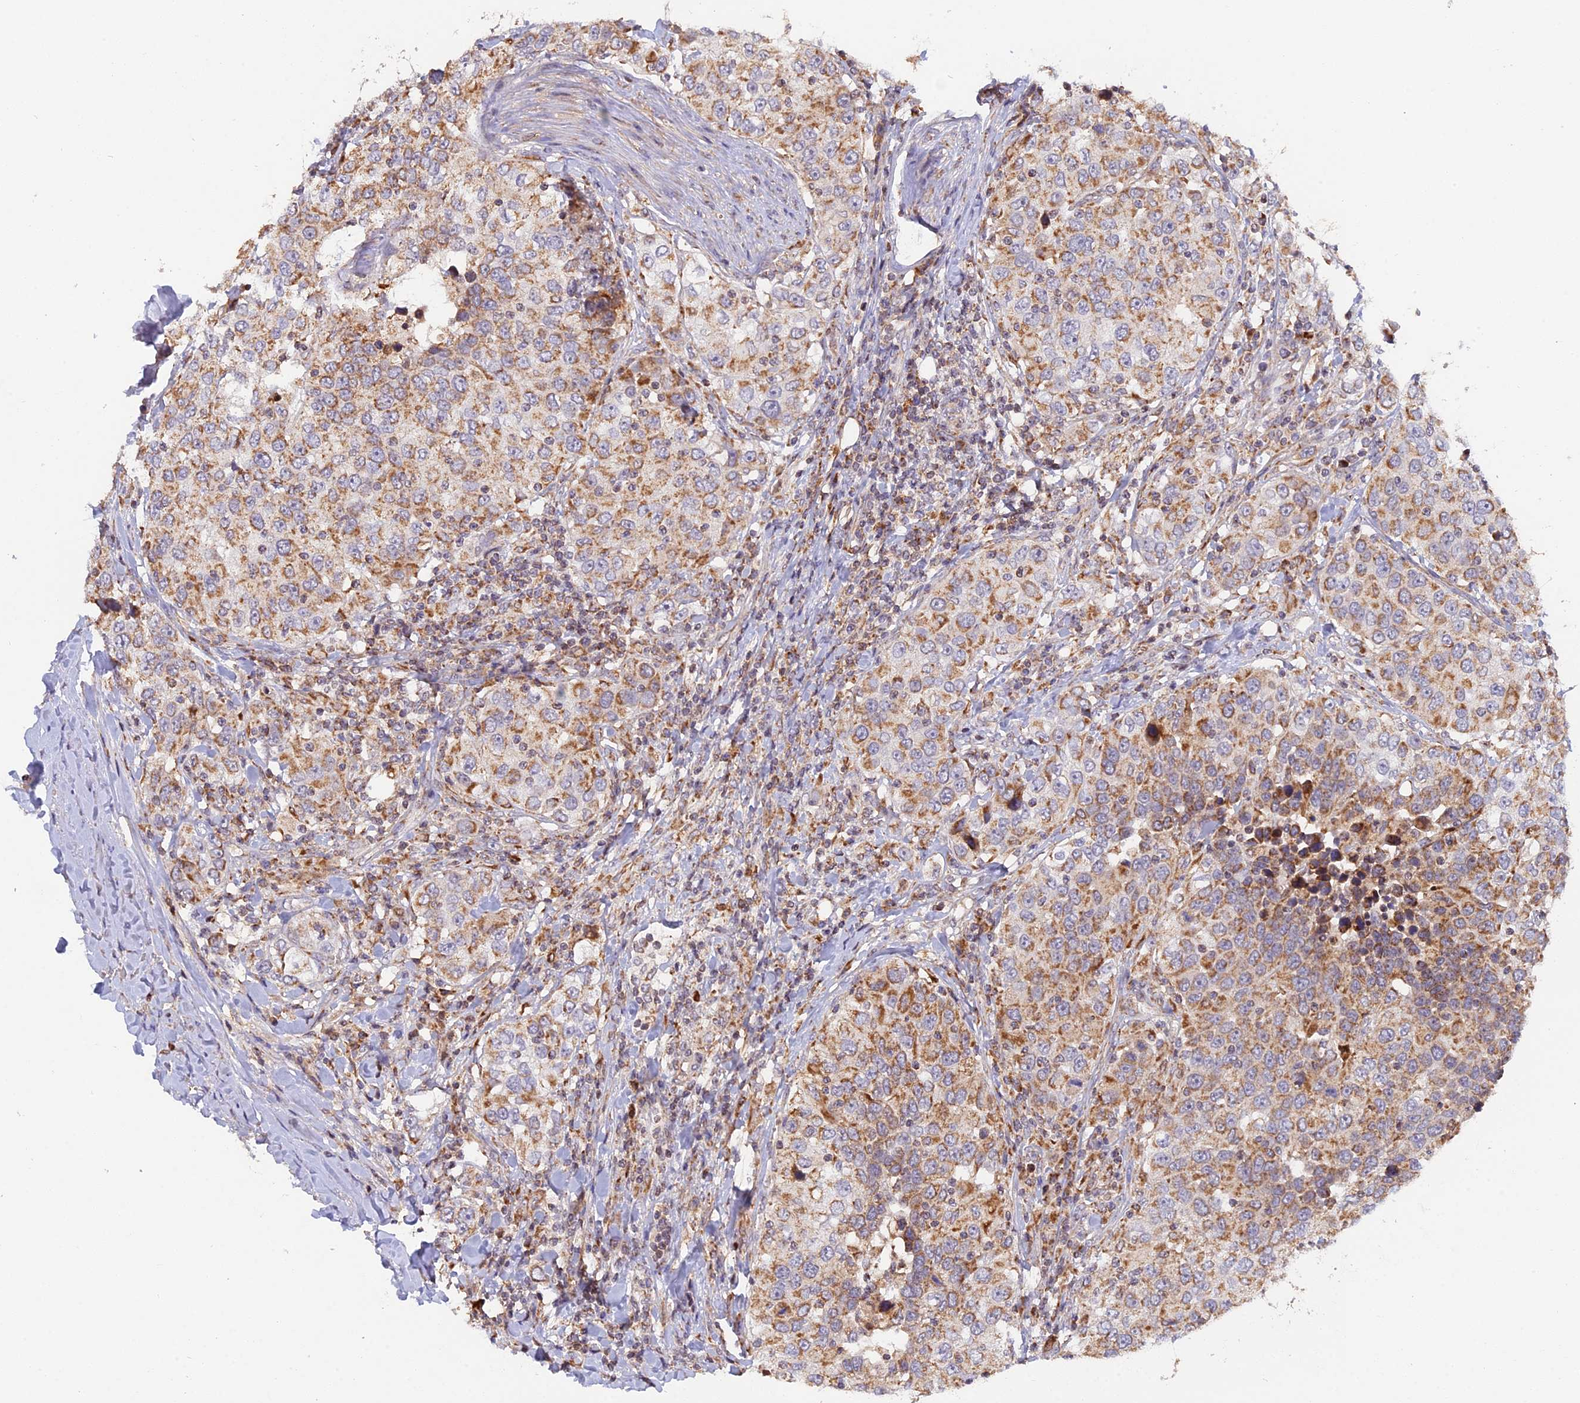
{"staining": {"intensity": "moderate", "quantity": "25%-75%", "location": "cytoplasmic/membranous"}, "tissue": "urothelial cancer", "cell_type": "Tumor cells", "image_type": "cancer", "snomed": [{"axis": "morphology", "description": "Urothelial carcinoma, High grade"}, {"axis": "topography", "description": "Urinary bladder"}], "caption": "A brown stain labels moderate cytoplasmic/membranous staining of a protein in human urothelial carcinoma (high-grade) tumor cells.", "gene": "MPV17L", "patient": {"sex": "female", "age": 80}}